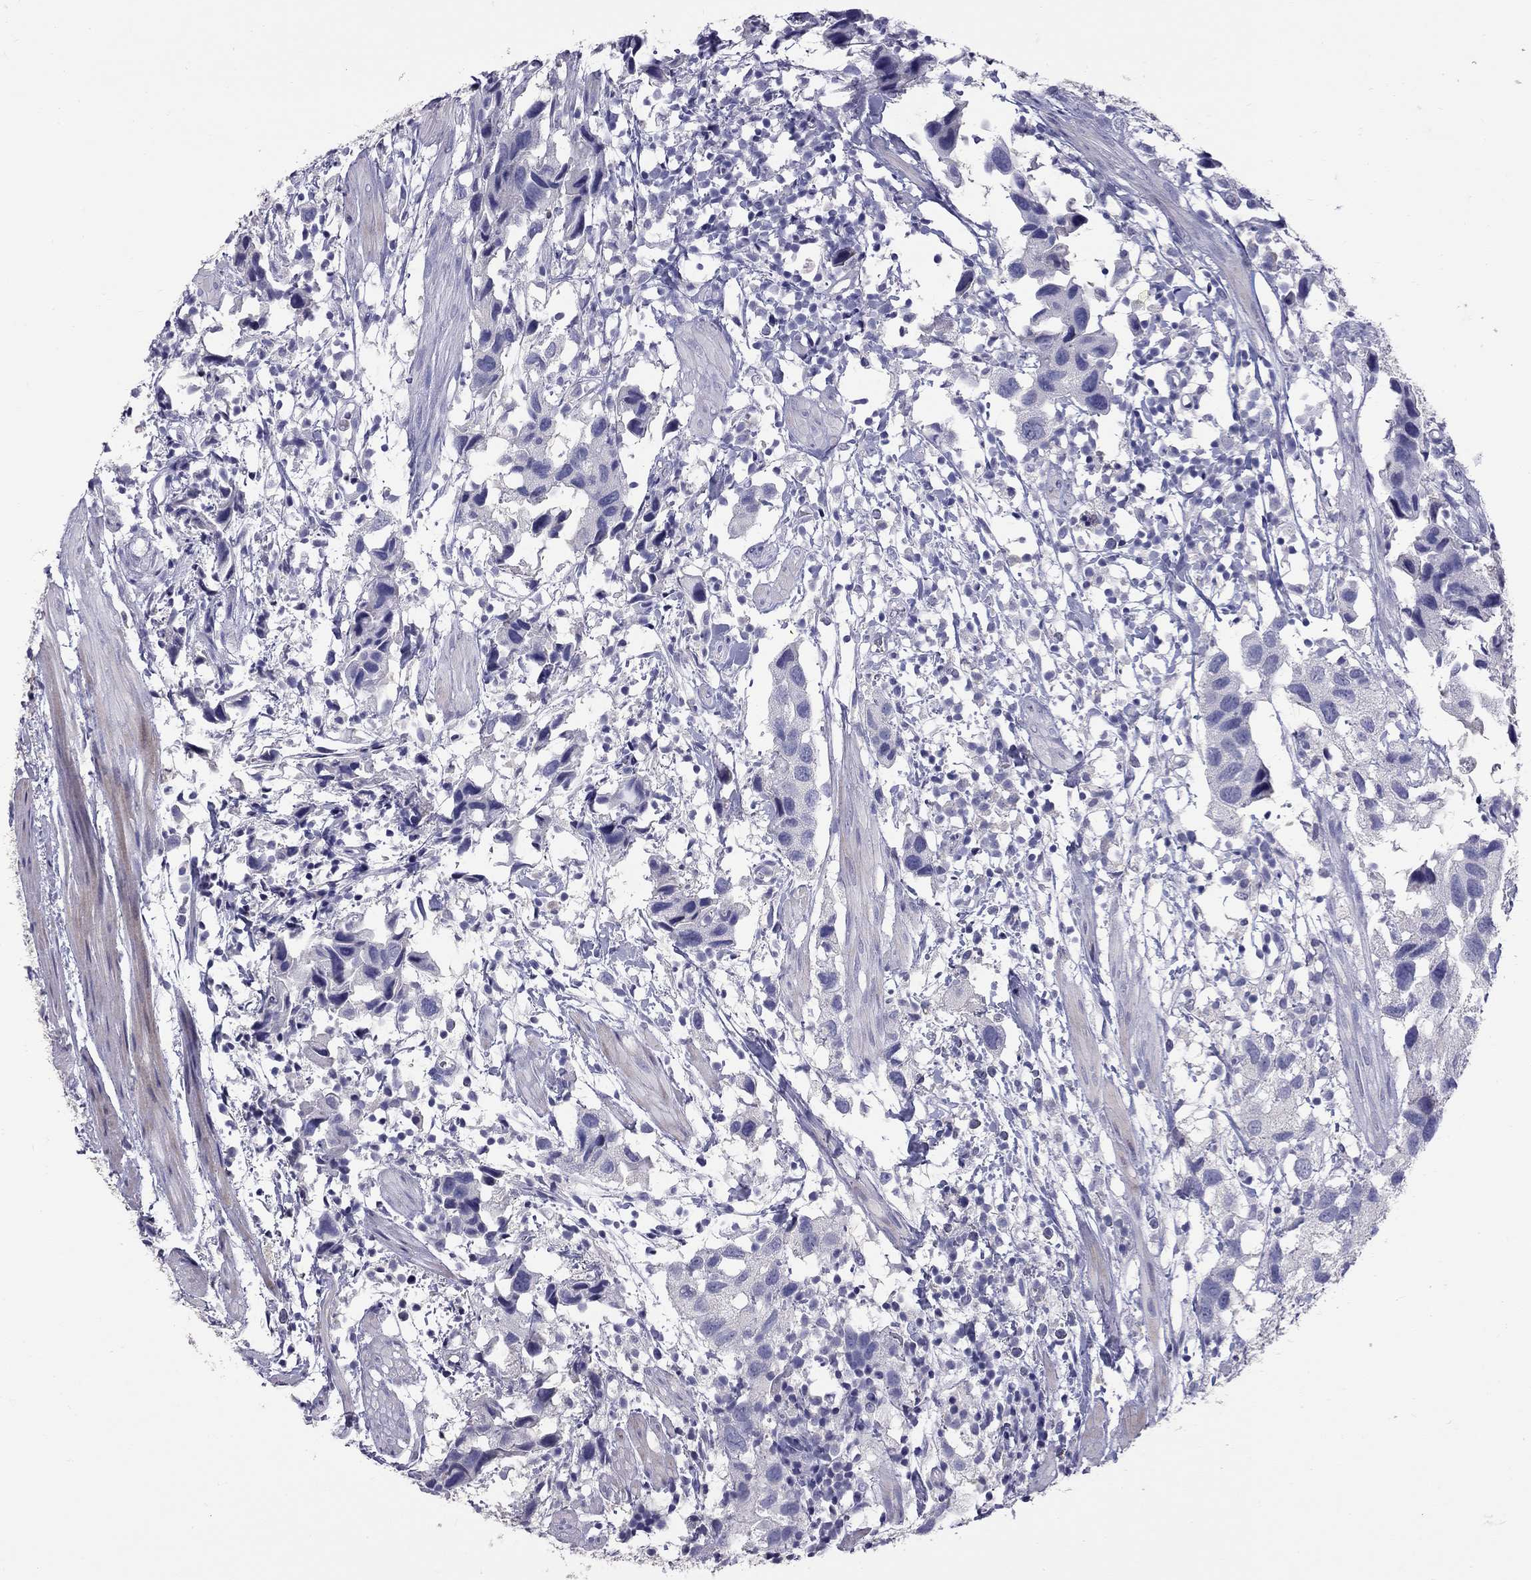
{"staining": {"intensity": "negative", "quantity": "none", "location": "none"}, "tissue": "urothelial cancer", "cell_type": "Tumor cells", "image_type": "cancer", "snomed": [{"axis": "morphology", "description": "Urothelial carcinoma, High grade"}, {"axis": "topography", "description": "Urinary bladder"}], "caption": "Image shows no significant protein expression in tumor cells of high-grade urothelial carcinoma.", "gene": "CFAP91", "patient": {"sex": "male", "age": 79}}